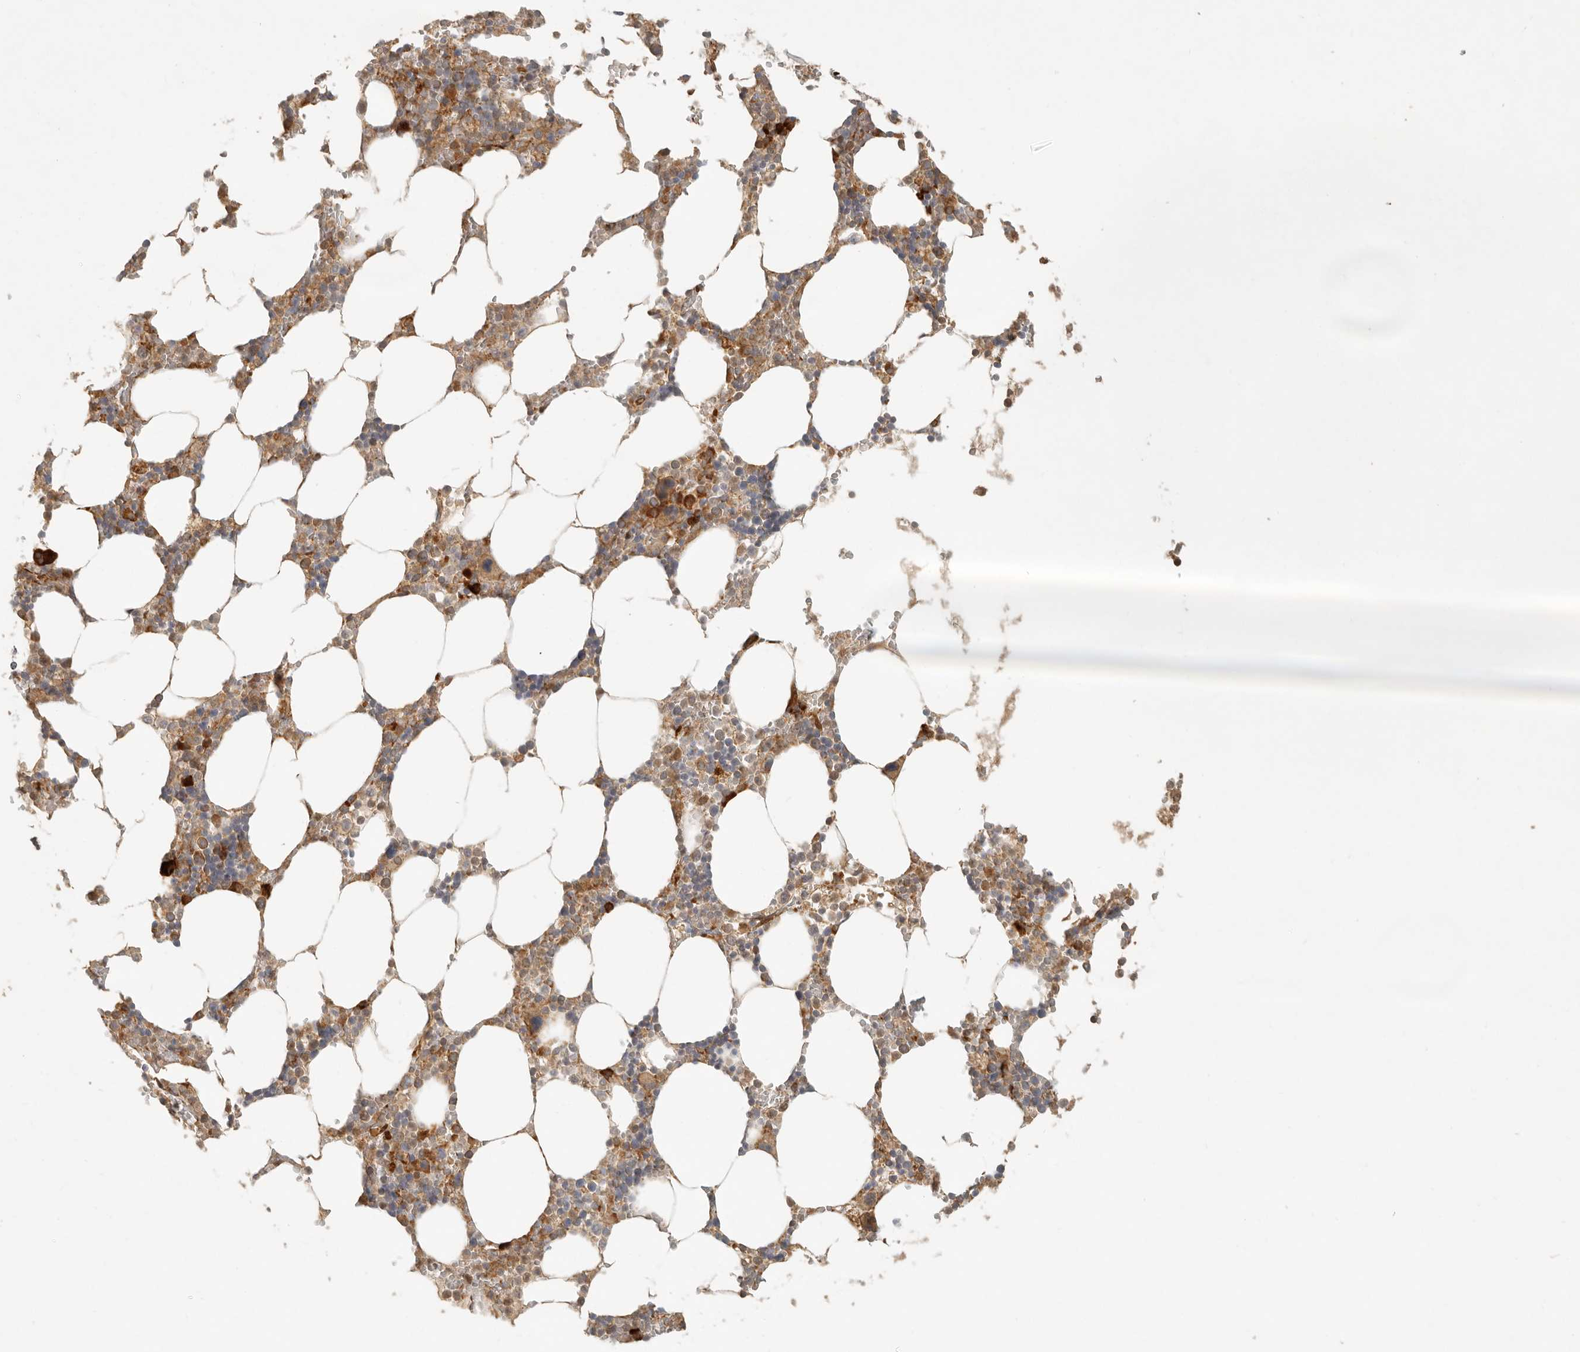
{"staining": {"intensity": "strong", "quantity": "25%-75%", "location": "cytoplasmic/membranous"}, "tissue": "bone marrow", "cell_type": "Hematopoietic cells", "image_type": "normal", "snomed": [{"axis": "morphology", "description": "Normal tissue, NOS"}, {"axis": "topography", "description": "Bone marrow"}], "caption": "IHC of normal bone marrow exhibits high levels of strong cytoplasmic/membranous expression in approximately 25%-75% of hematopoietic cells. Nuclei are stained in blue.", "gene": "KLHL38", "patient": {"sex": "male", "age": 70}}